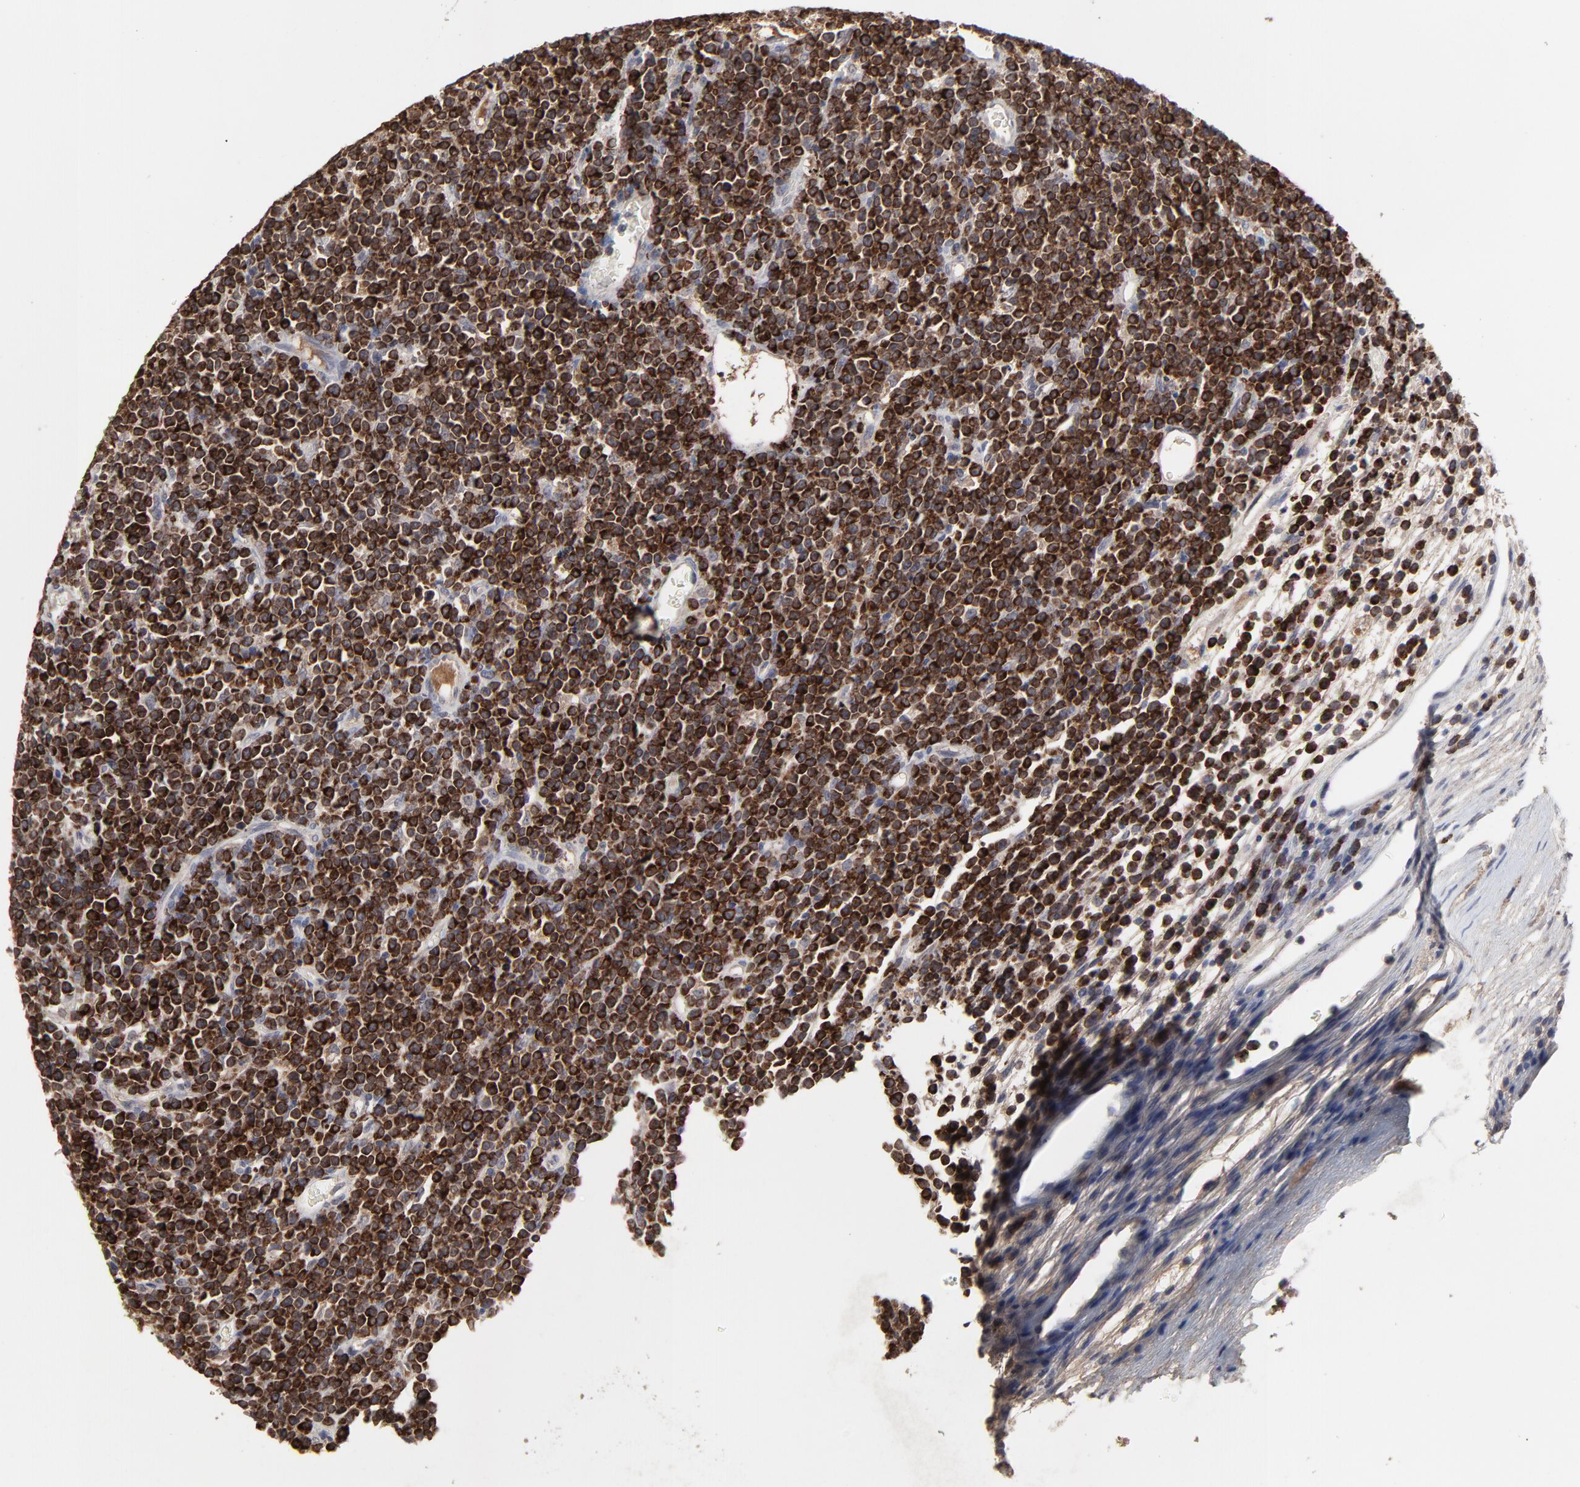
{"staining": {"intensity": "strong", "quantity": ">75%", "location": "cytoplasmic/membranous,nuclear"}, "tissue": "lymphoma", "cell_type": "Tumor cells", "image_type": "cancer", "snomed": [{"axis": "morphology", "description": "Malignant lymphoma, non-Hodgkin's type, High grade"}, {"axis": "topography", "description": "Ovary"}], "caption": "This micrograph shows immunohistochemistry (IHC) staining of lymphoma, with high strong cytoplasmic/membranous and nuclear staining in approximately >75% of tumor cells.", "gene": "VPREB3", "patient": {"sex": "female", "age": 56}}